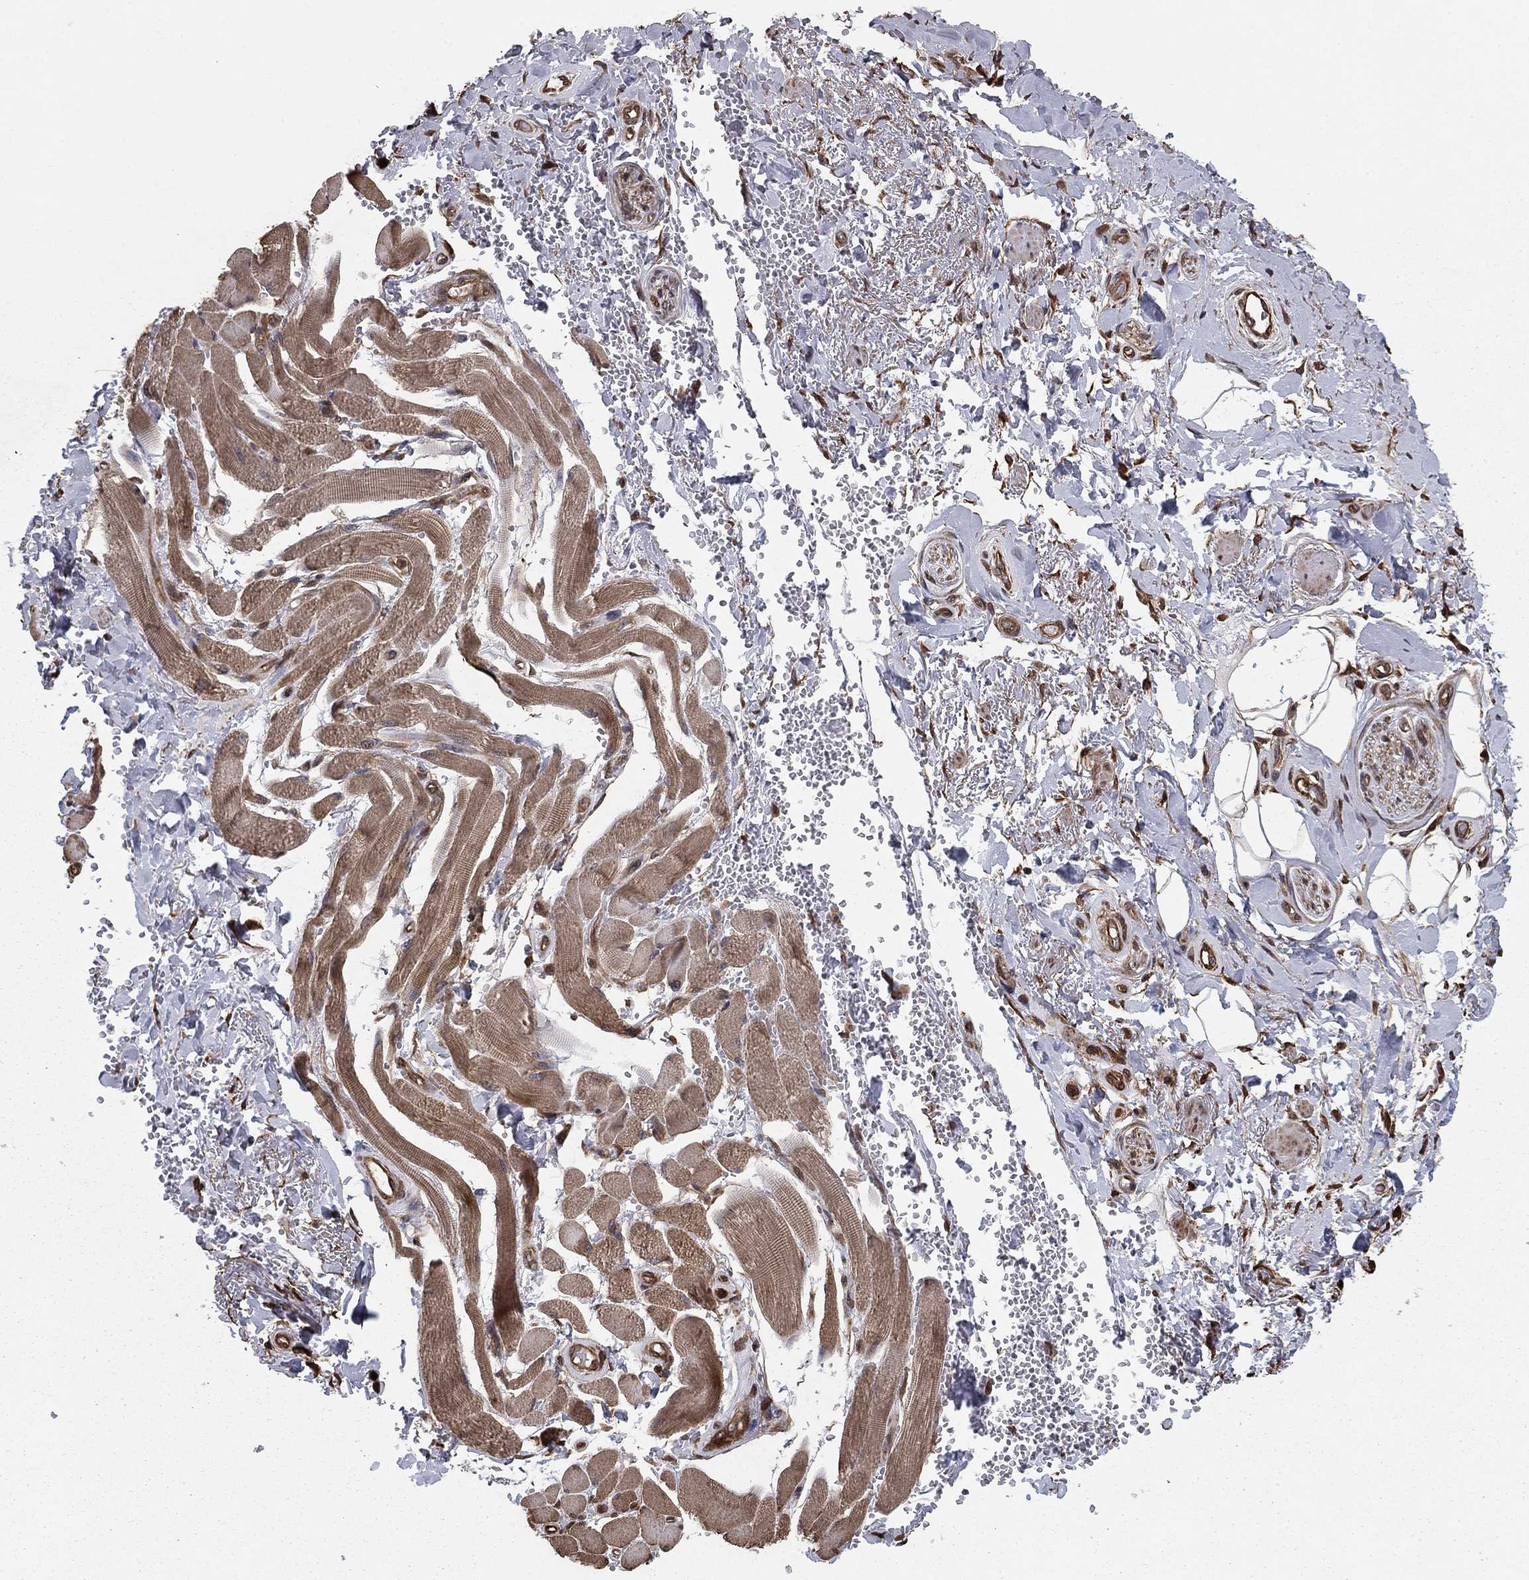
{"staining": {"intensity": "moderate", "quantity": "<25%", "location": "cytoplasmic/membranous"}, "tissue": "adipose tissue", "cell_type": "Adipocytes", "image_type": "normal", "snomed": [{"axis": "morphology", "description": "Normal tissue, NOS"}, {"axis": "topography", "description": "Anal"}, {"axis": "topography", "description": "Peripheral nerve tissue"}], "caption": "Adipocytes exhibit low levels of moderate cytoplasmic/membranous staining in approximately <25% of cells in benign adipose tissue.", "gene": "GYG1", "patient": {"sex": "male", "age": 53}}